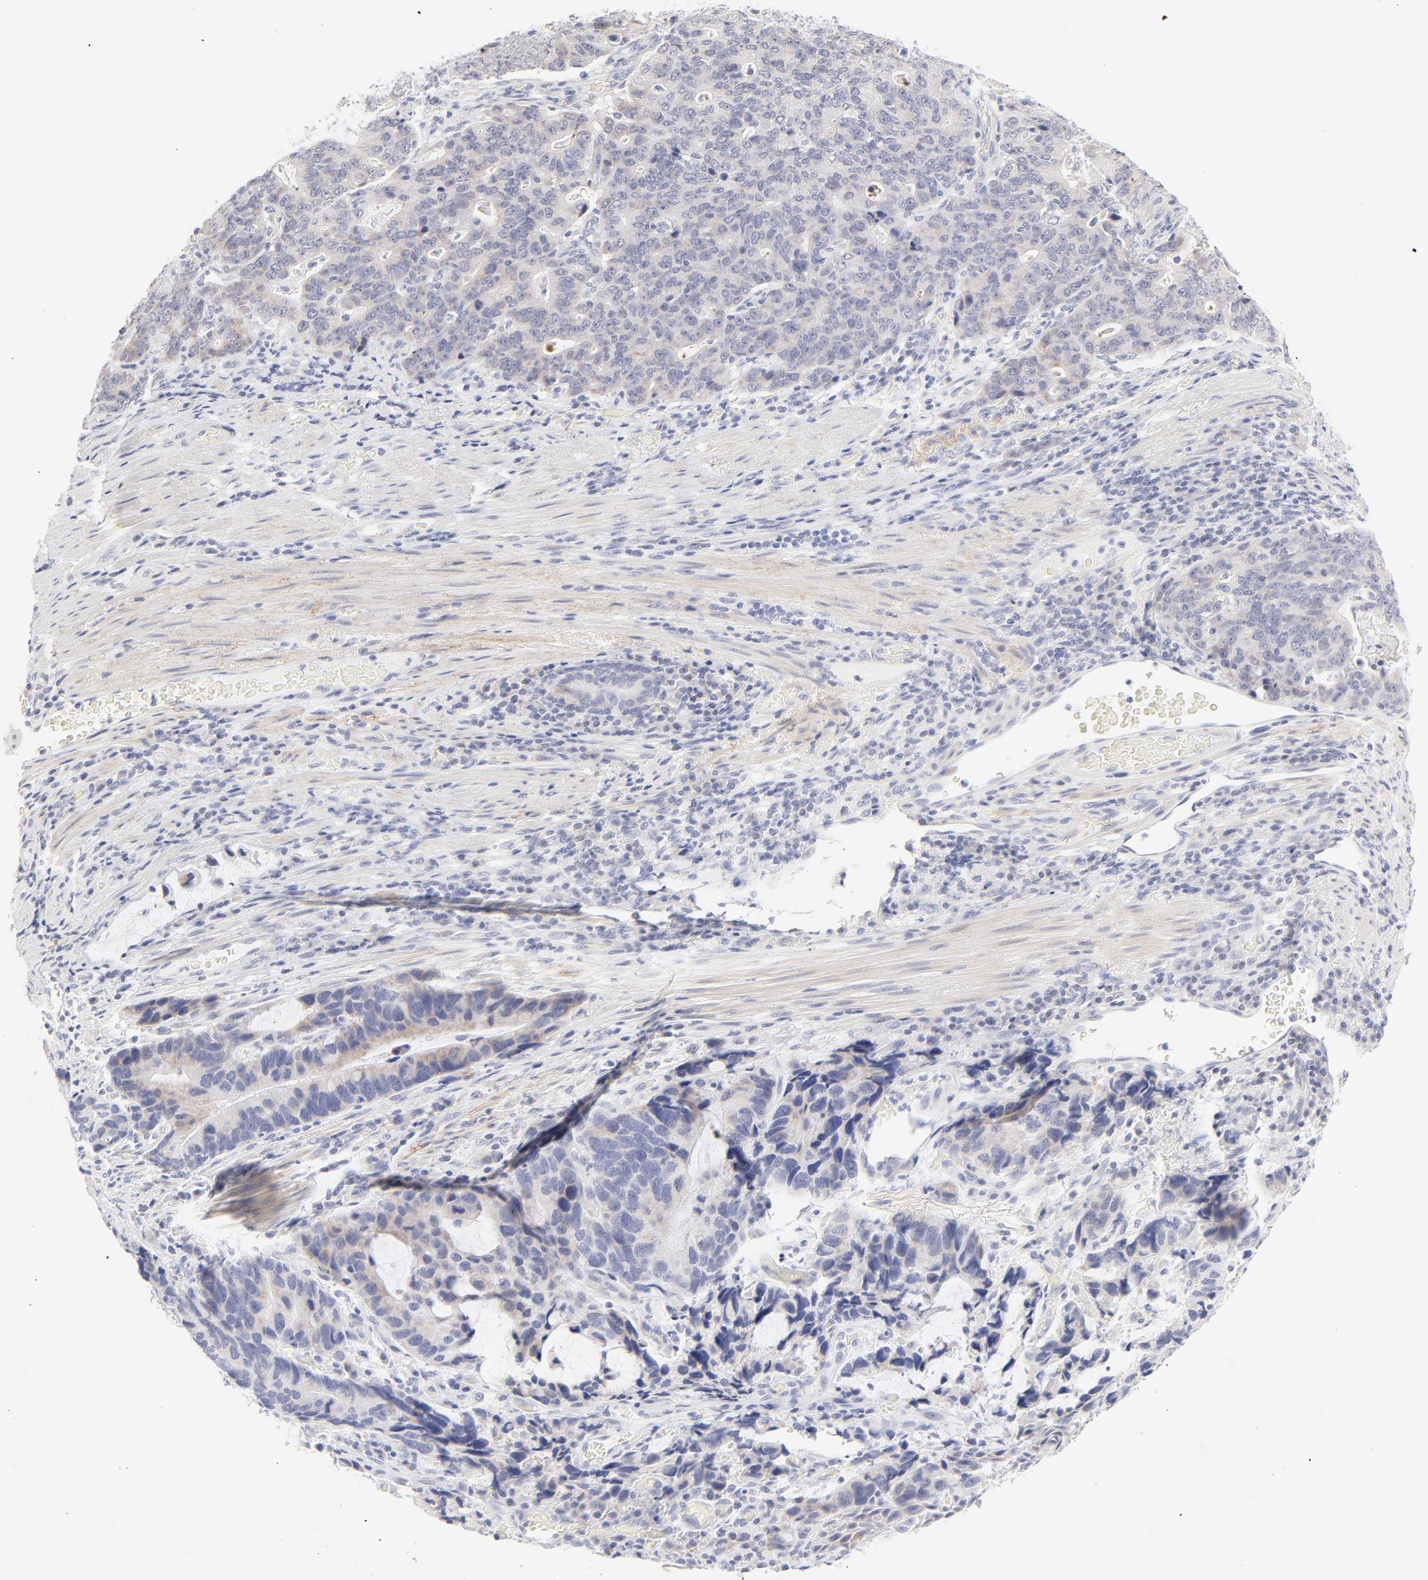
{"staining": {"intensity": "weak", "quantity": "<25%", "location": "cytoplasmic/membranous"}, "tissue": "stomach cancer", "cell_type": "Tumor cells", "image_type": "cancer", "snomed": [{"axis": "morphology", "description": "Adenocarcinoma, NOS"}, {"axis": "topography", "description": "Esophagus"}, {"axis": "topography", "description": "Stomach"}], "caption": "The immunohistochemistry photomicrograph has no significant staining in tumor cells of adenocarcinoma (stomach) tissue. (DAB immunohistochemistry with hematoxylin counter stain).", "gene": "NPNT", "patient": {"sex": "male", "age": 74}}